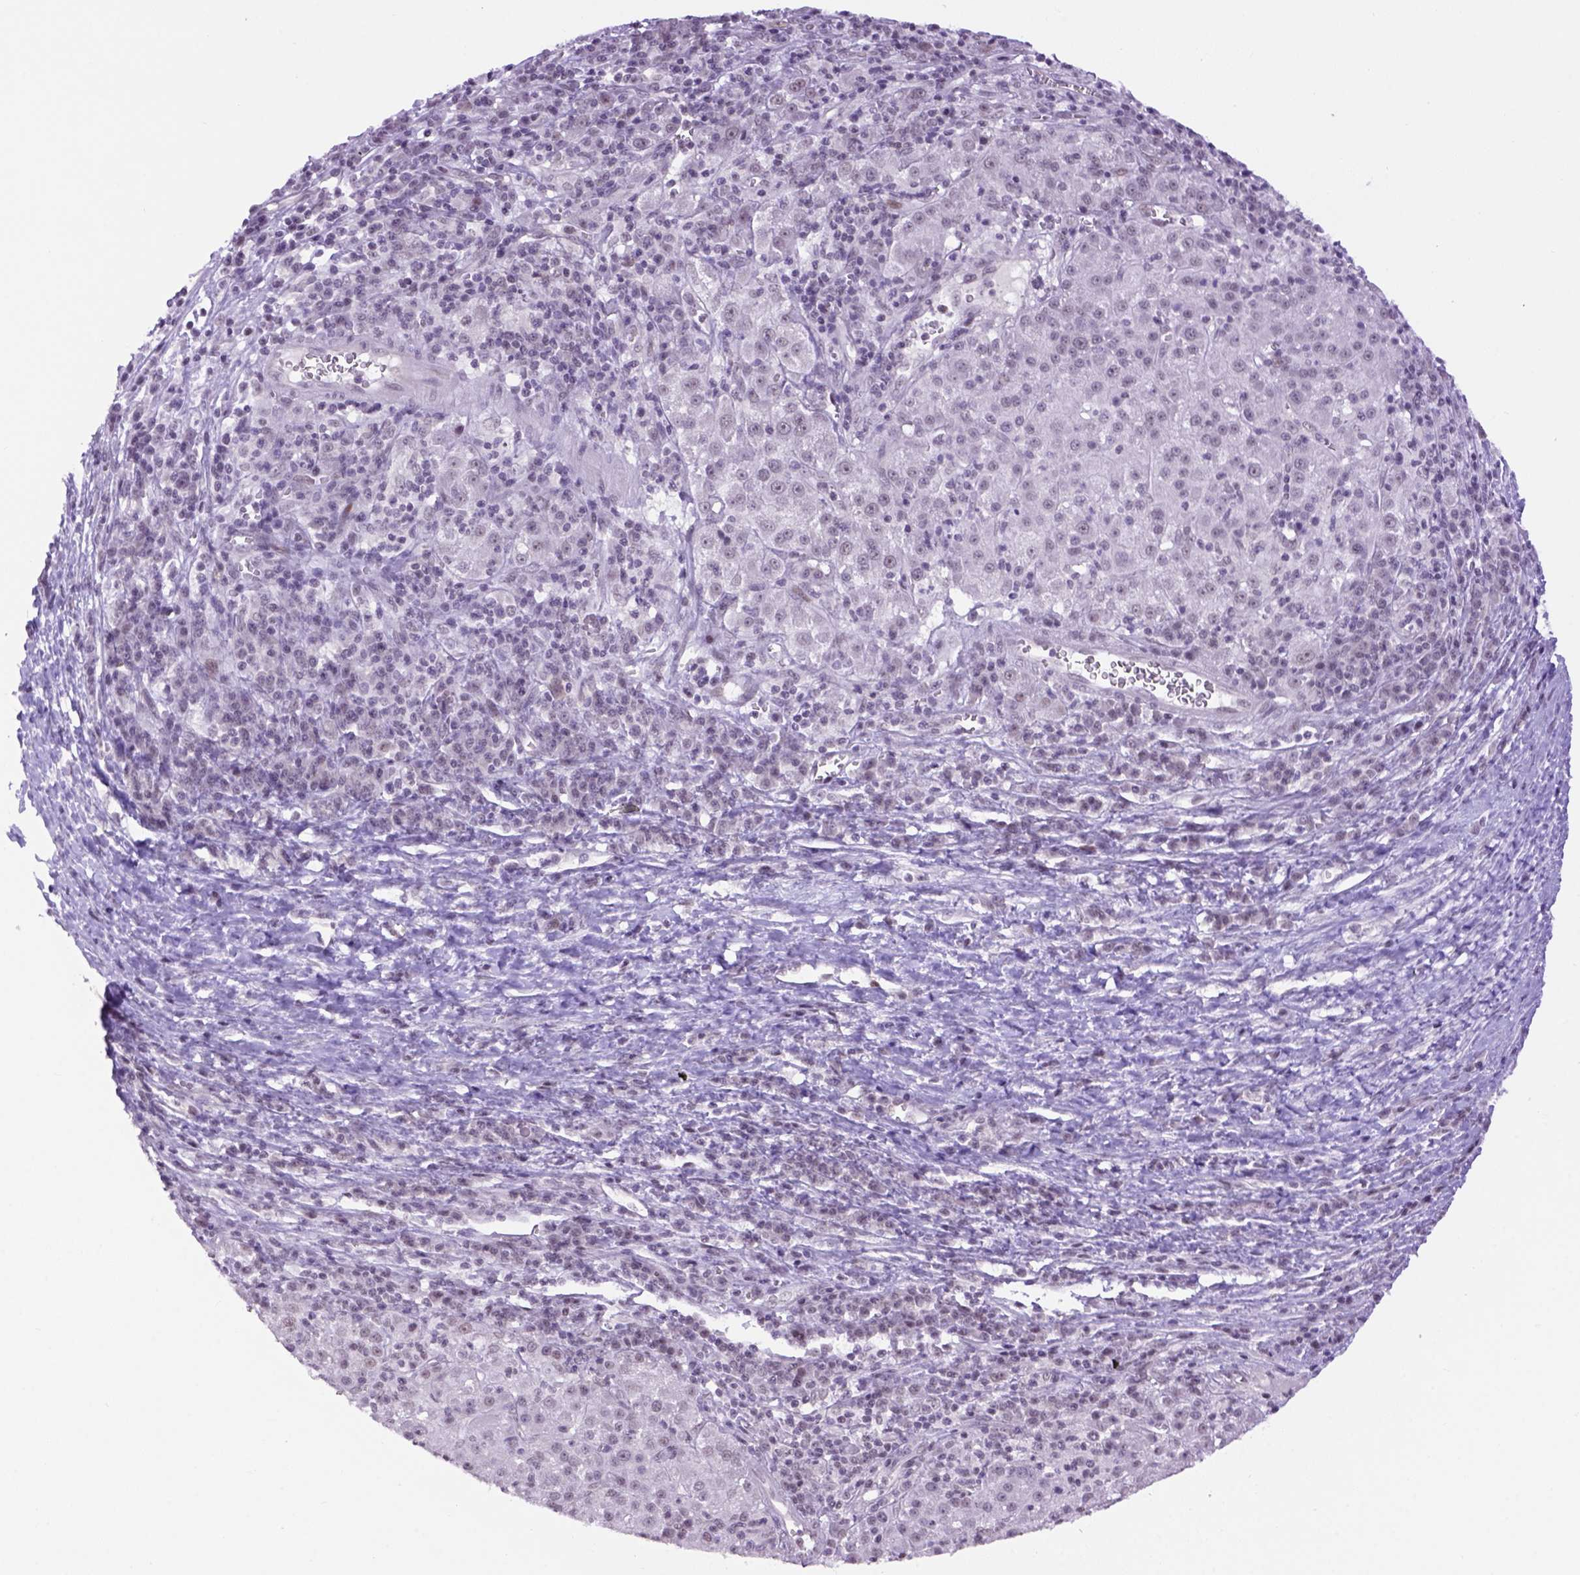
{"staining": {"intensity": "negative", "quantity": "none", "location": "none"}, "tissue": "liver cancer", "cell_type": "Tumor cells", "image_type": "cancer", "snomed": [{"axis": "morphology", "description": "Carcinoma, Hepatocellular, NOS"}, {"axis": "topography", "description": "Liver"}], "caption": "Immunohistochemistry (IHC) micrograph of liver cancer stained for a protein (brown), which displays no expression in tumor cells. (DAB (3,3'-diaminobenzidine) IHC with hematoxylin counter stain).", "gene": "TBPL1", "patient": {"sex": "female", "age": 60}}